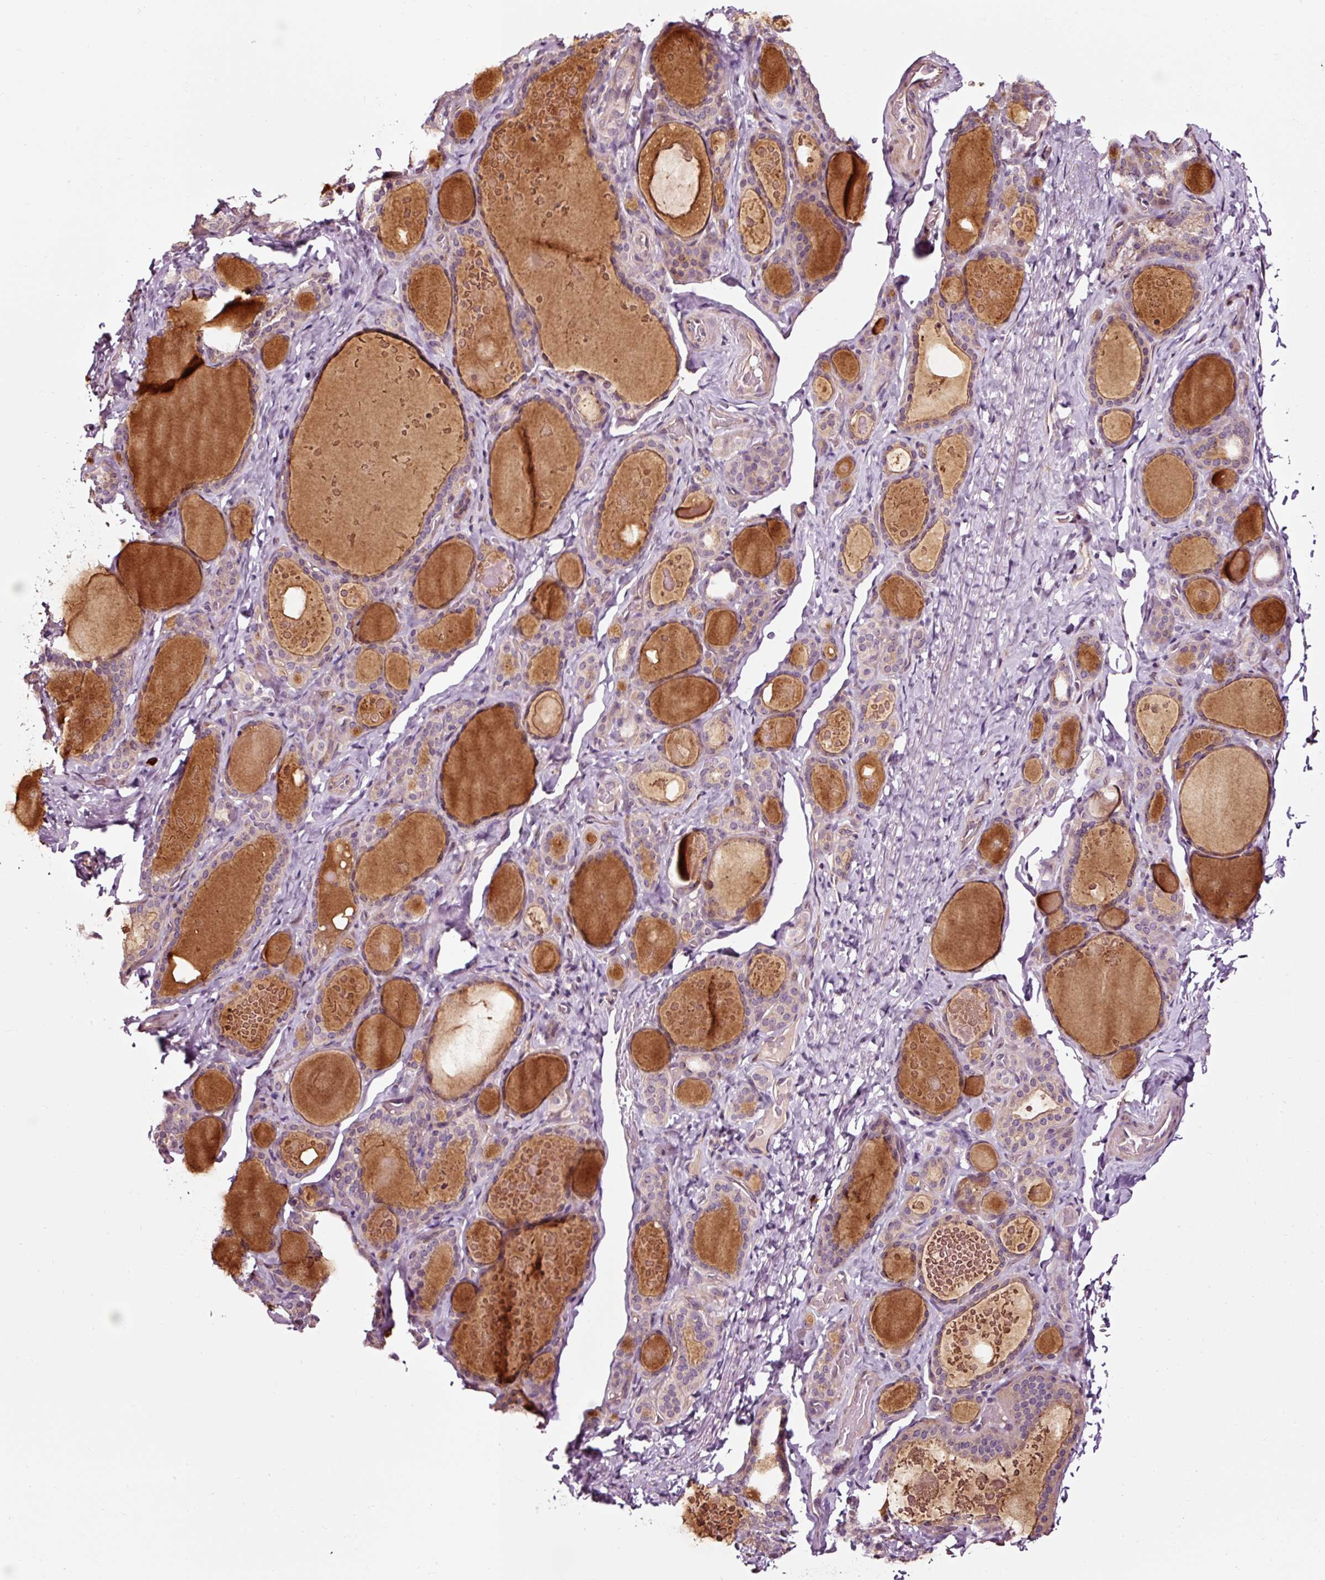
{"staining": {"intensity": "negative", "quantity": "none", "location": "none"}, "tissue": "thyroid gland", "cell_type": "Glandular cells", "image_type": "normal", "snomed": [{"axis": "morphology", "description": "Normal tissue, NOS"}, {"axis": "topography", "description": "Thyroid gland"}], "caption": "DAB immunohistochemical staining of unremarkable thyroid gland displays no significant expression in glandular cells.", "gene": "UTP14A", "patient": {"sex": "female", "age": 46}}